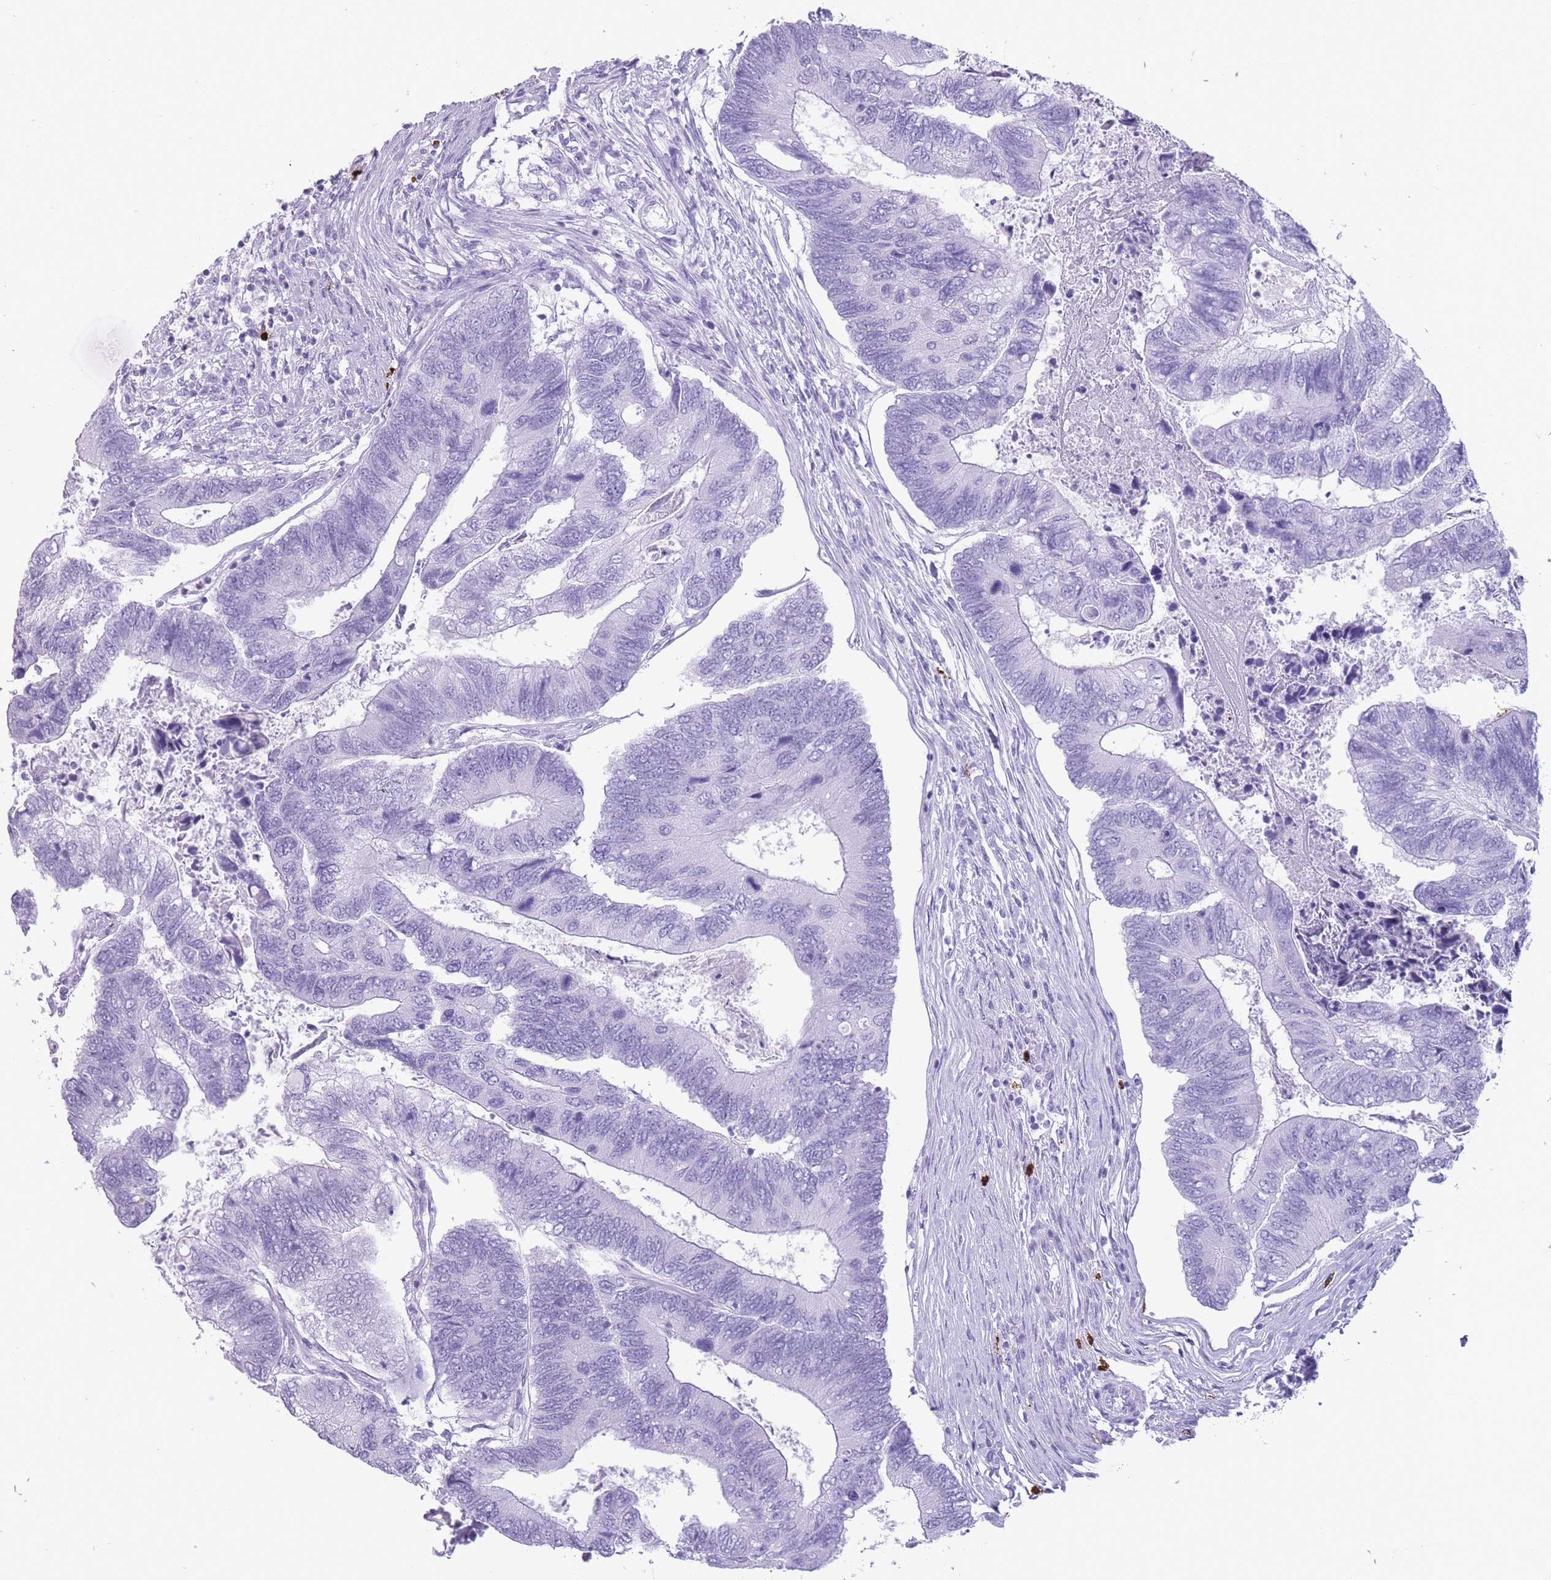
{"staining": {"intensity": "negative", "quantity": "none", "location": "none"}, "tissue": "colorectal cancer", "cell_type": "Tumor cells", "image_type": "cancer", "snomed": [{"axis": "morphology", "description": "Adenocarcinoma, NOS"}, {"axis": "topography", "description": "Colon"}], "caption": "This micrograph is of colorectal cancer (adenocarcinoma) stained with immunohistochemistry to label a protein in brown with the nuclei are counter-stained blue. There is no positivity in tumor cells. The staining is performed using DAB brown chromogen with nuclei counter-stained in using hematoxylin.", "gene": "OR4F21", "patient": {"sex": "female", "age": 67}}